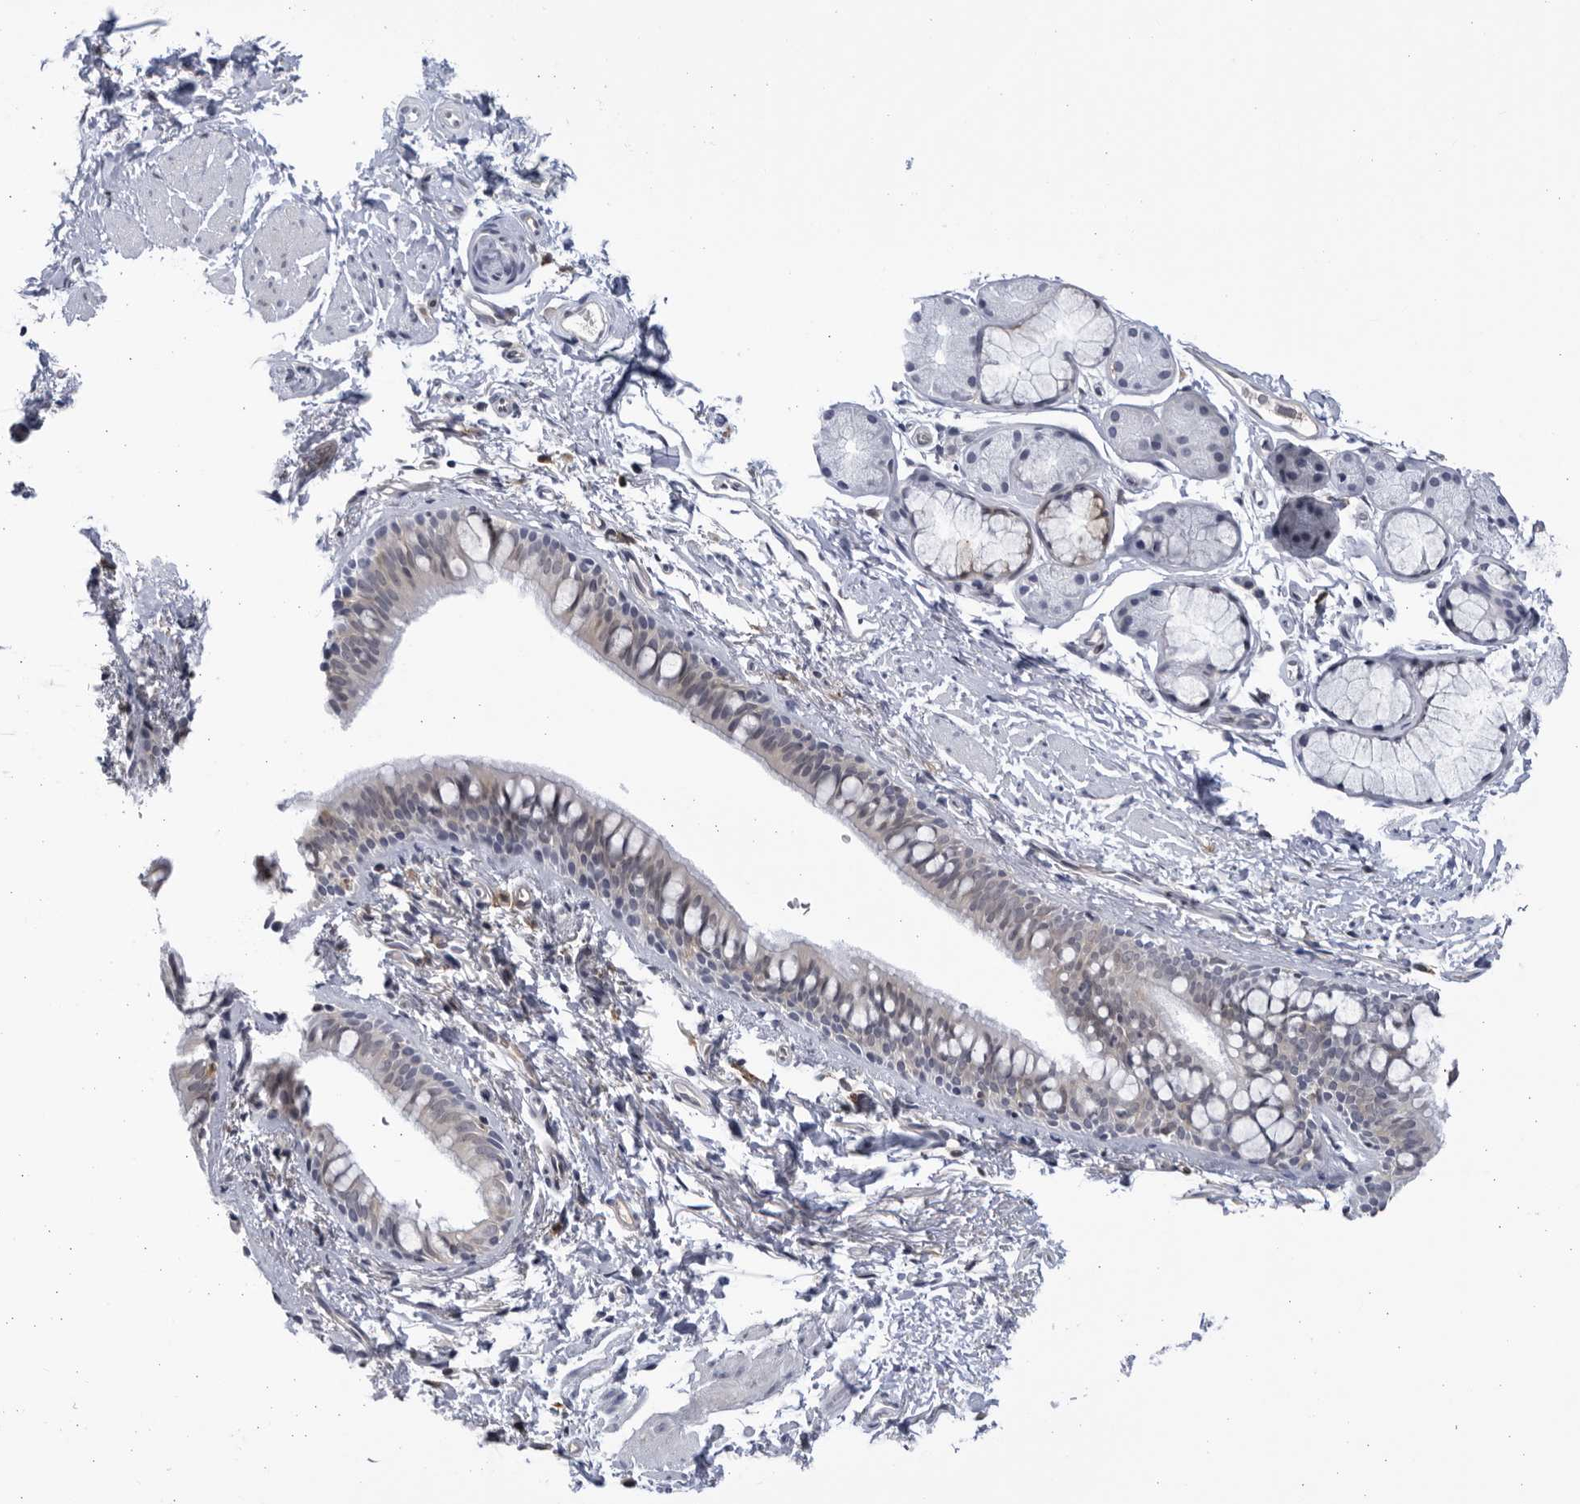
{"staining": {"intensity": "weak", "quantity": "<25%", "location": "cytoplasmic/membranous"}, "tissue": "bronchus", "cell_type": "Respiratory epithelial cells", "image_type": "normal", "snomed": [{"axis": "morphology", "description": "Normal tissue, NOS"}, {"axis": "topography", "description": "Cartilage tissue"}, {"axis": "topography", "description": "Bronchus"}, {"axis": "topography", "description": "Lung"}], "caption": "Bronchus stained for a protein using immunohistochemistry (IHC) exhibits no staining respiratory epithelial cells.", "gene": "BMP2K", "patient": {"sex": "male", "age": 64}}